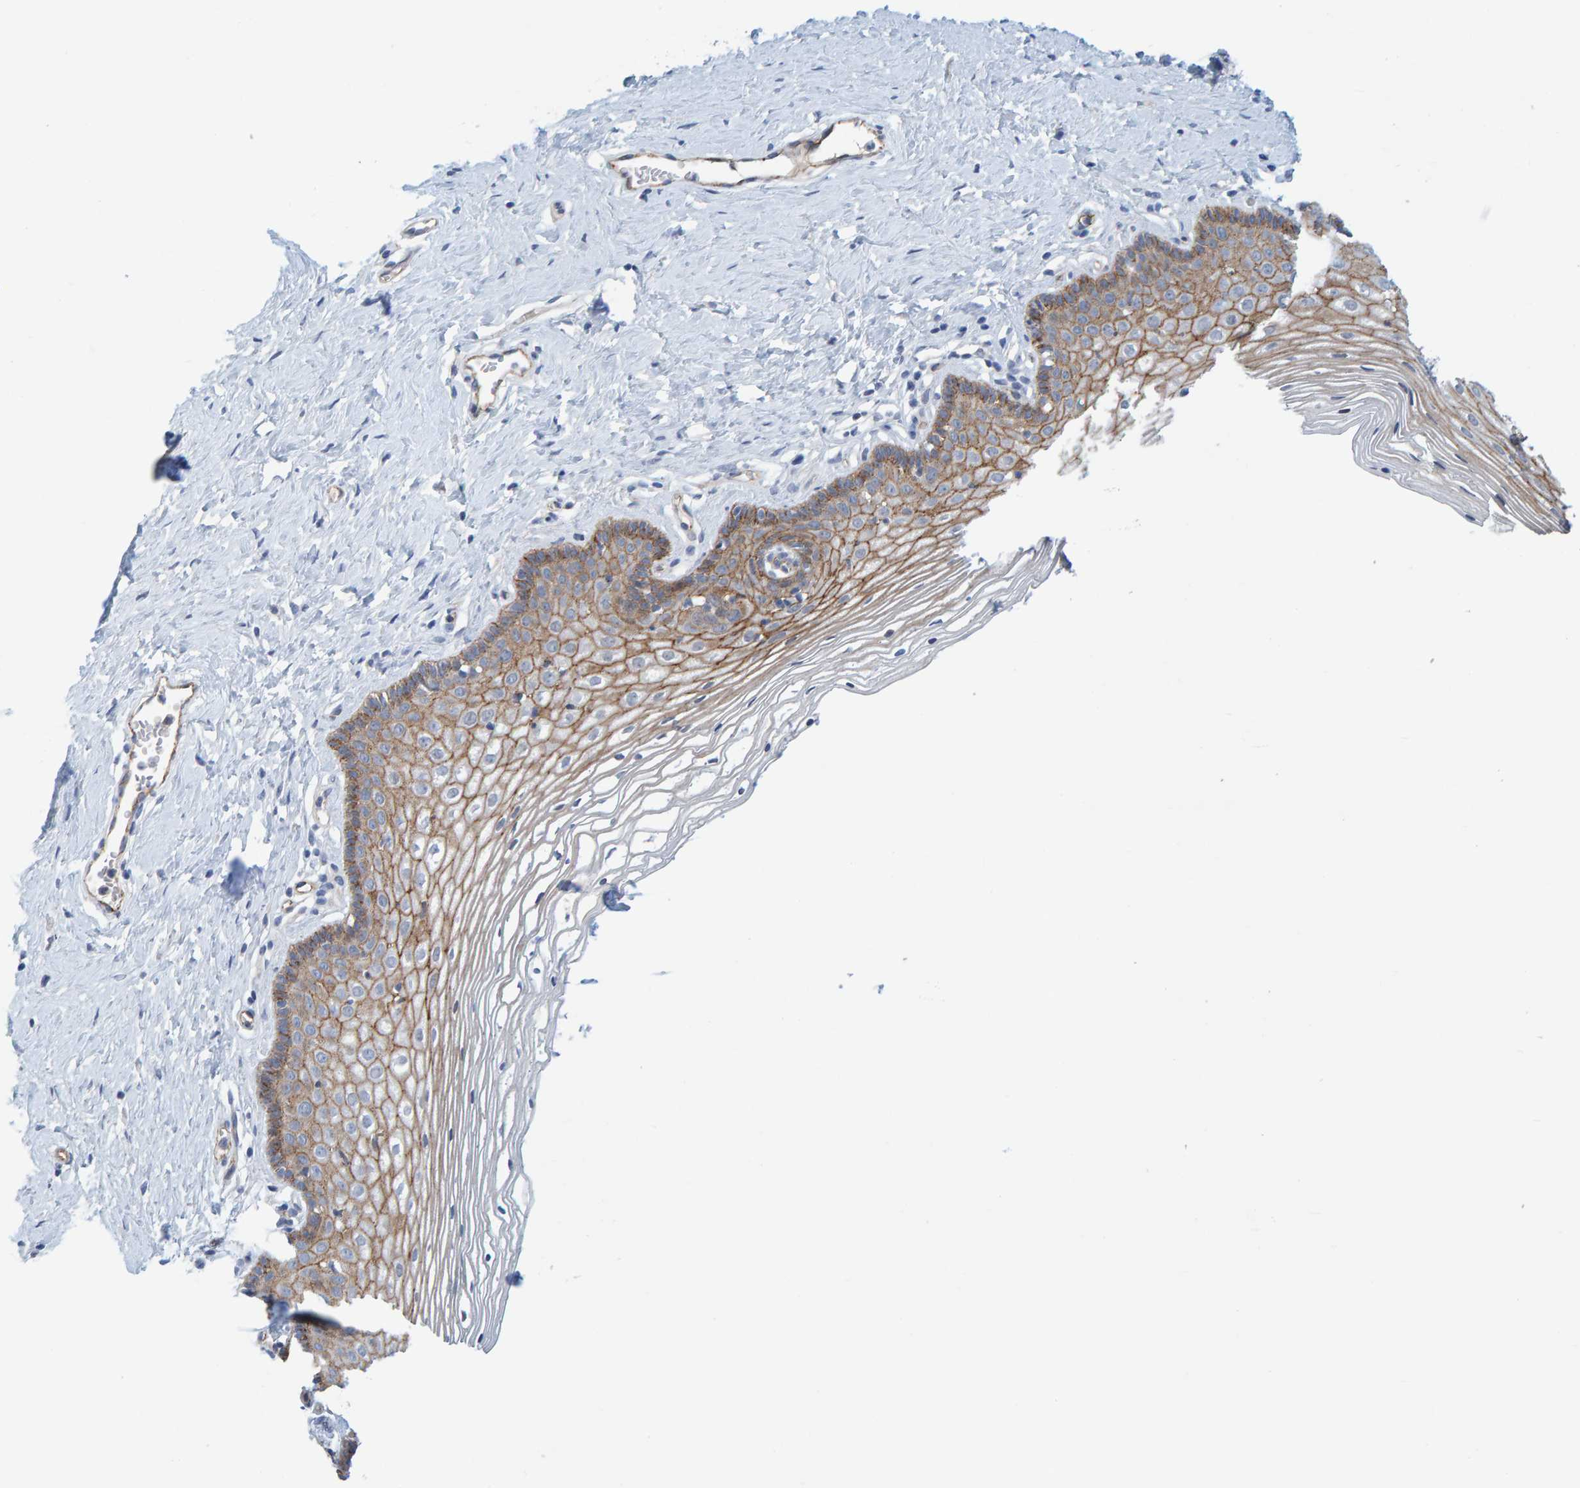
{"staining": {"intensity": "moderate", "quantity": ">75%", "location": "cytoplasmic/membranous"}, "tissue": "vagina", "cell_type": "Squamous epithelial cells", "image_type": "normal", "snomed": [{"axis": "morphology", "description": "Normal tissue, NOS"}, {"axis": "topography", "description": "Vagina"}], "caption": "Brown immunohistochemical staining in unremarkable vagina displays moderate cytoplasmic/membranous staining in approximately >75% of squamous epithelial cells. Immunohistochemistry (ihc) stains the protein in brown and the nuclei are stained blue.", "gene": "KRBA2", "patient": {"sex": "female", "age": 32}}